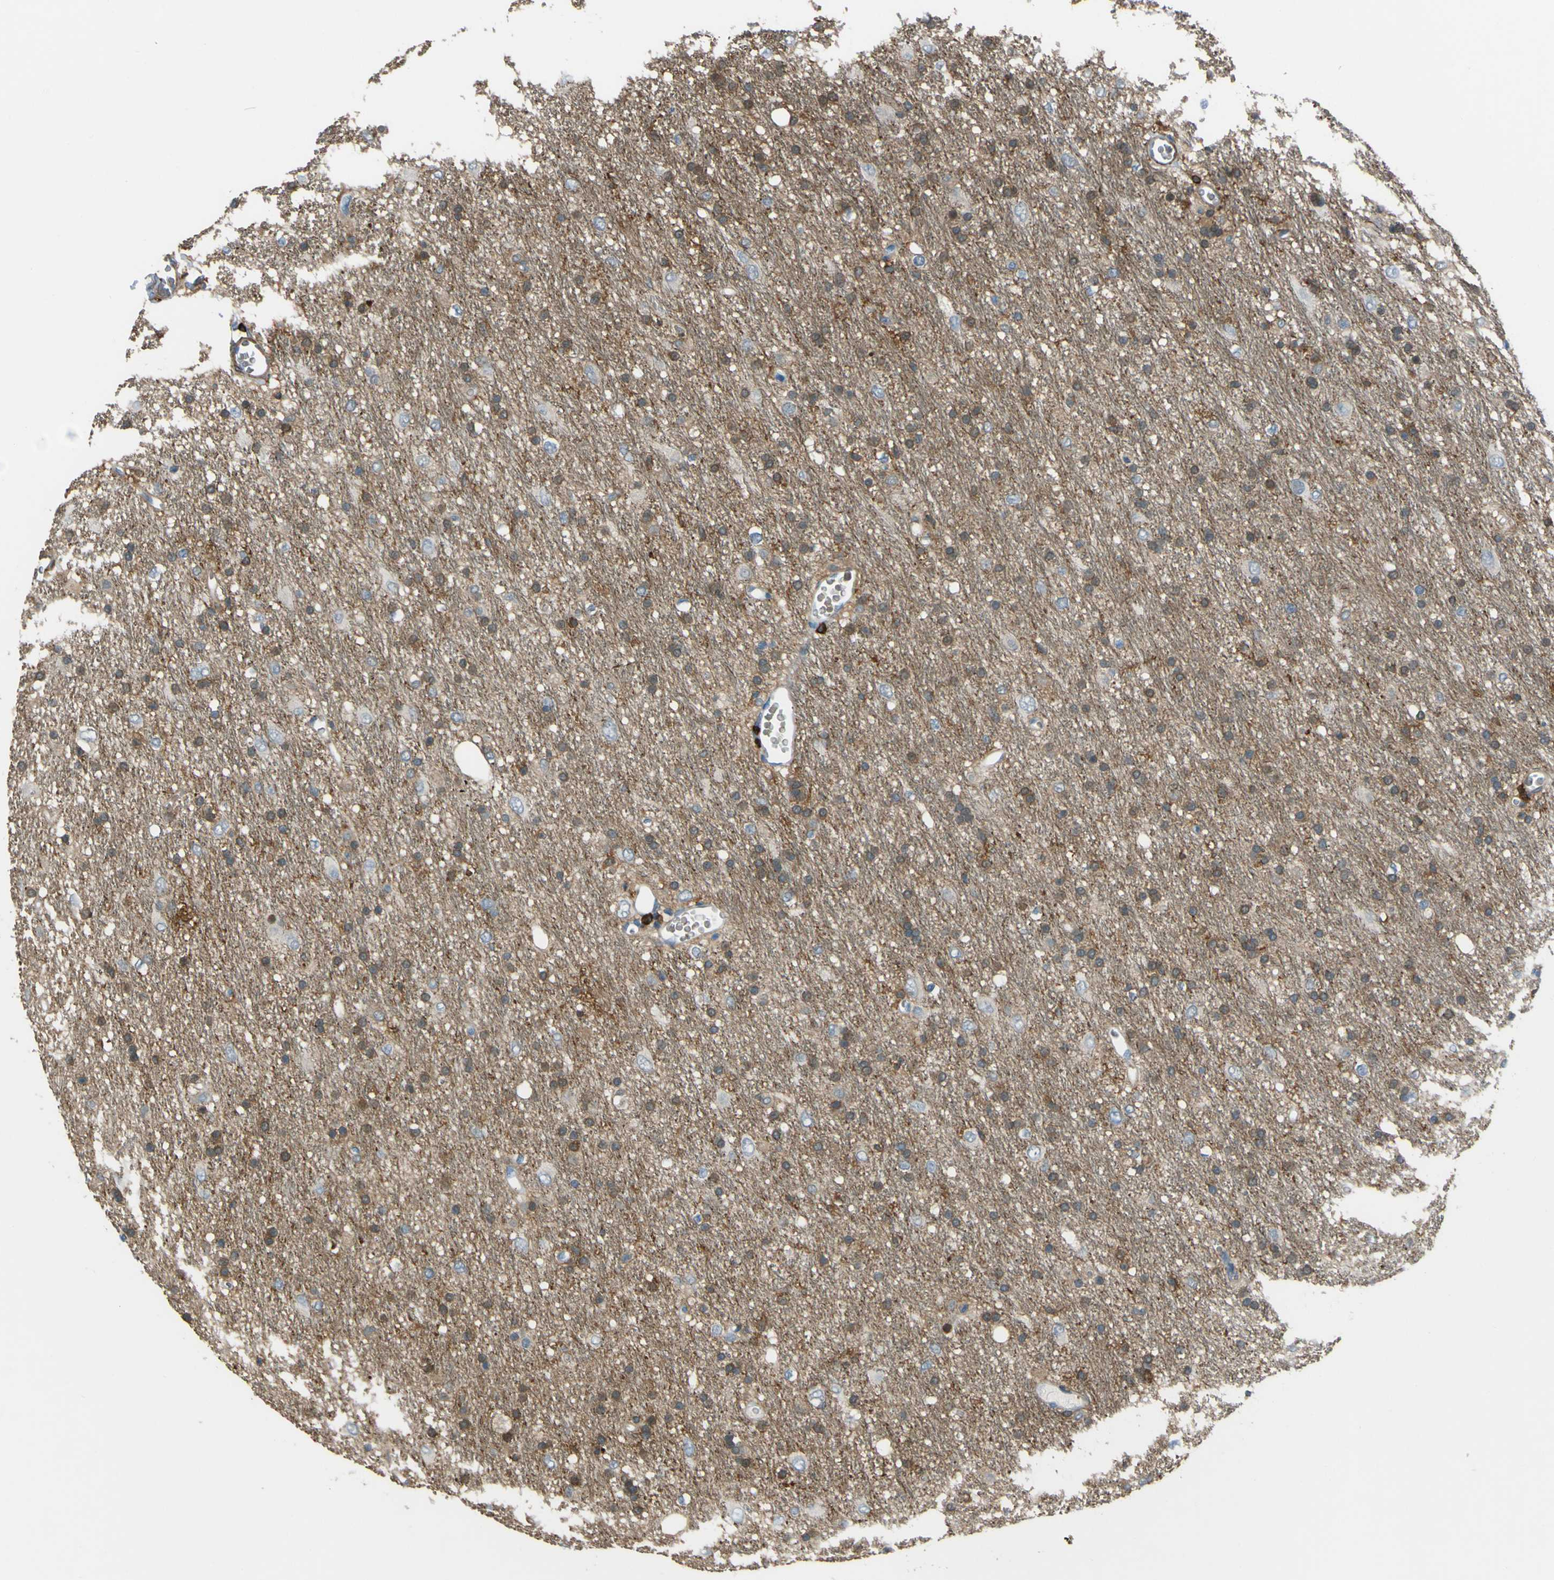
{"staining": {"intensity": "moderate", "quantity": "25%-75%", "location": "cytoplasmic/membranous"}, "tissue": "glioma", "cell_type": "Tumor cells", "image_type": "cancer", "snomed": [{"axis": "morphology", "description": "Glioma, malignant, Low grade"}, {"axis": "topography", "description": "Brain"}], "caption": "DAB (3,3'-diaminobenzidine) immunohistochemical staining of malignant glioma (low-grade) demonstrates moderate cytoplasmic/membranous protein staining in approximately 25%-75% of tumor cells. The staining is performed using DAB brown chromogen to label protein expression. The nuclei are counter-stained blue using hematoxylin.", "gene": "PCDHB5", "patient": {"sex": "male", "age": 77}}